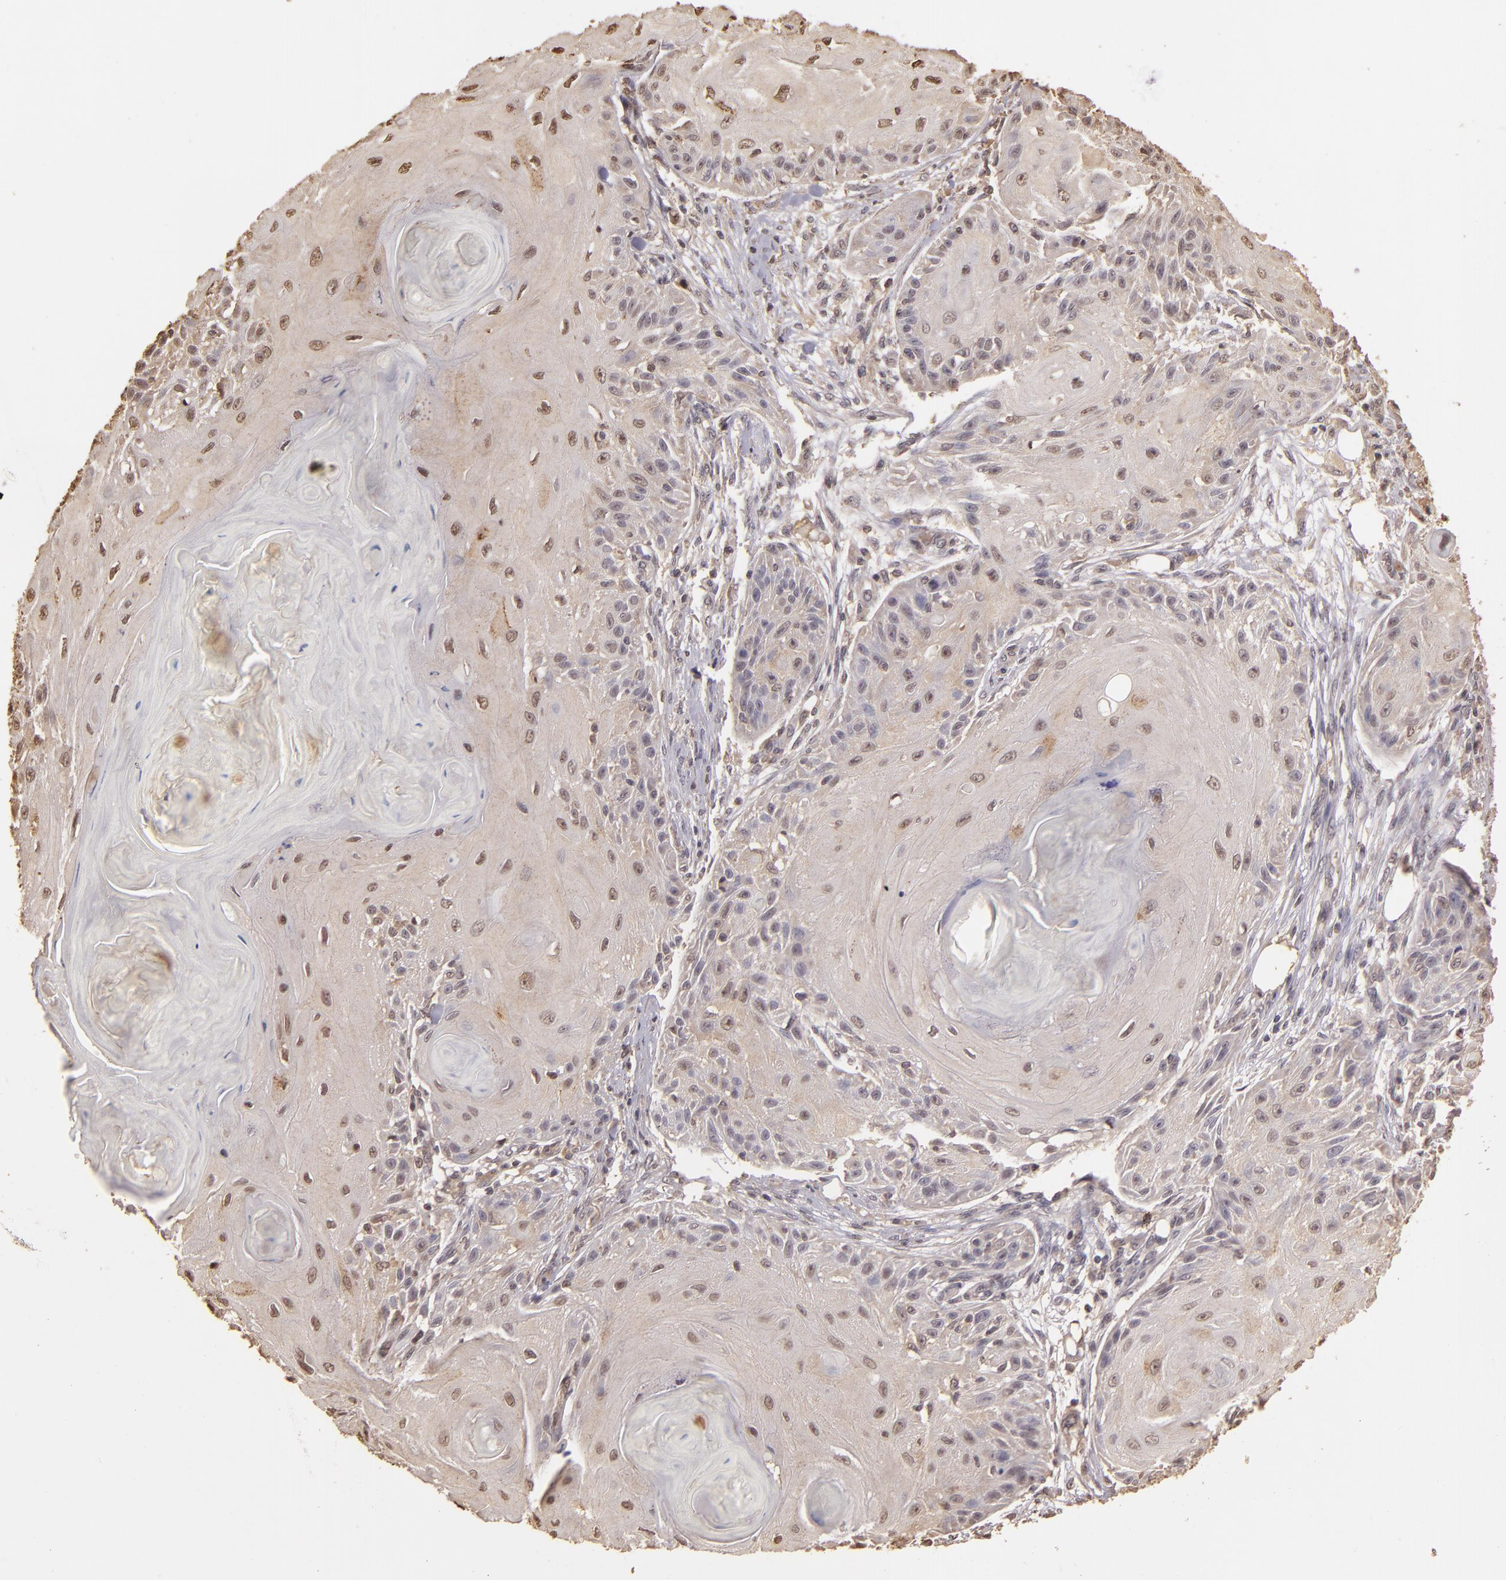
{"staining": {"intensity": "negative", "quantity": "none", "location": "none"}, "tissue": "skin cancer", "cell_type": "Tumor cells", "image_type": "cancer", "snomed": [{"axis": "morphology", "description": "Squamous cell carcinoma, NOS"}, {"axis": "topography", "description": "Skin"}], "caption": "Protein analysis of skin cancer shows no significant positivity in tumor cells.", "gene": "ARPC2", "patient": {"sex": "female", "age": 88}}